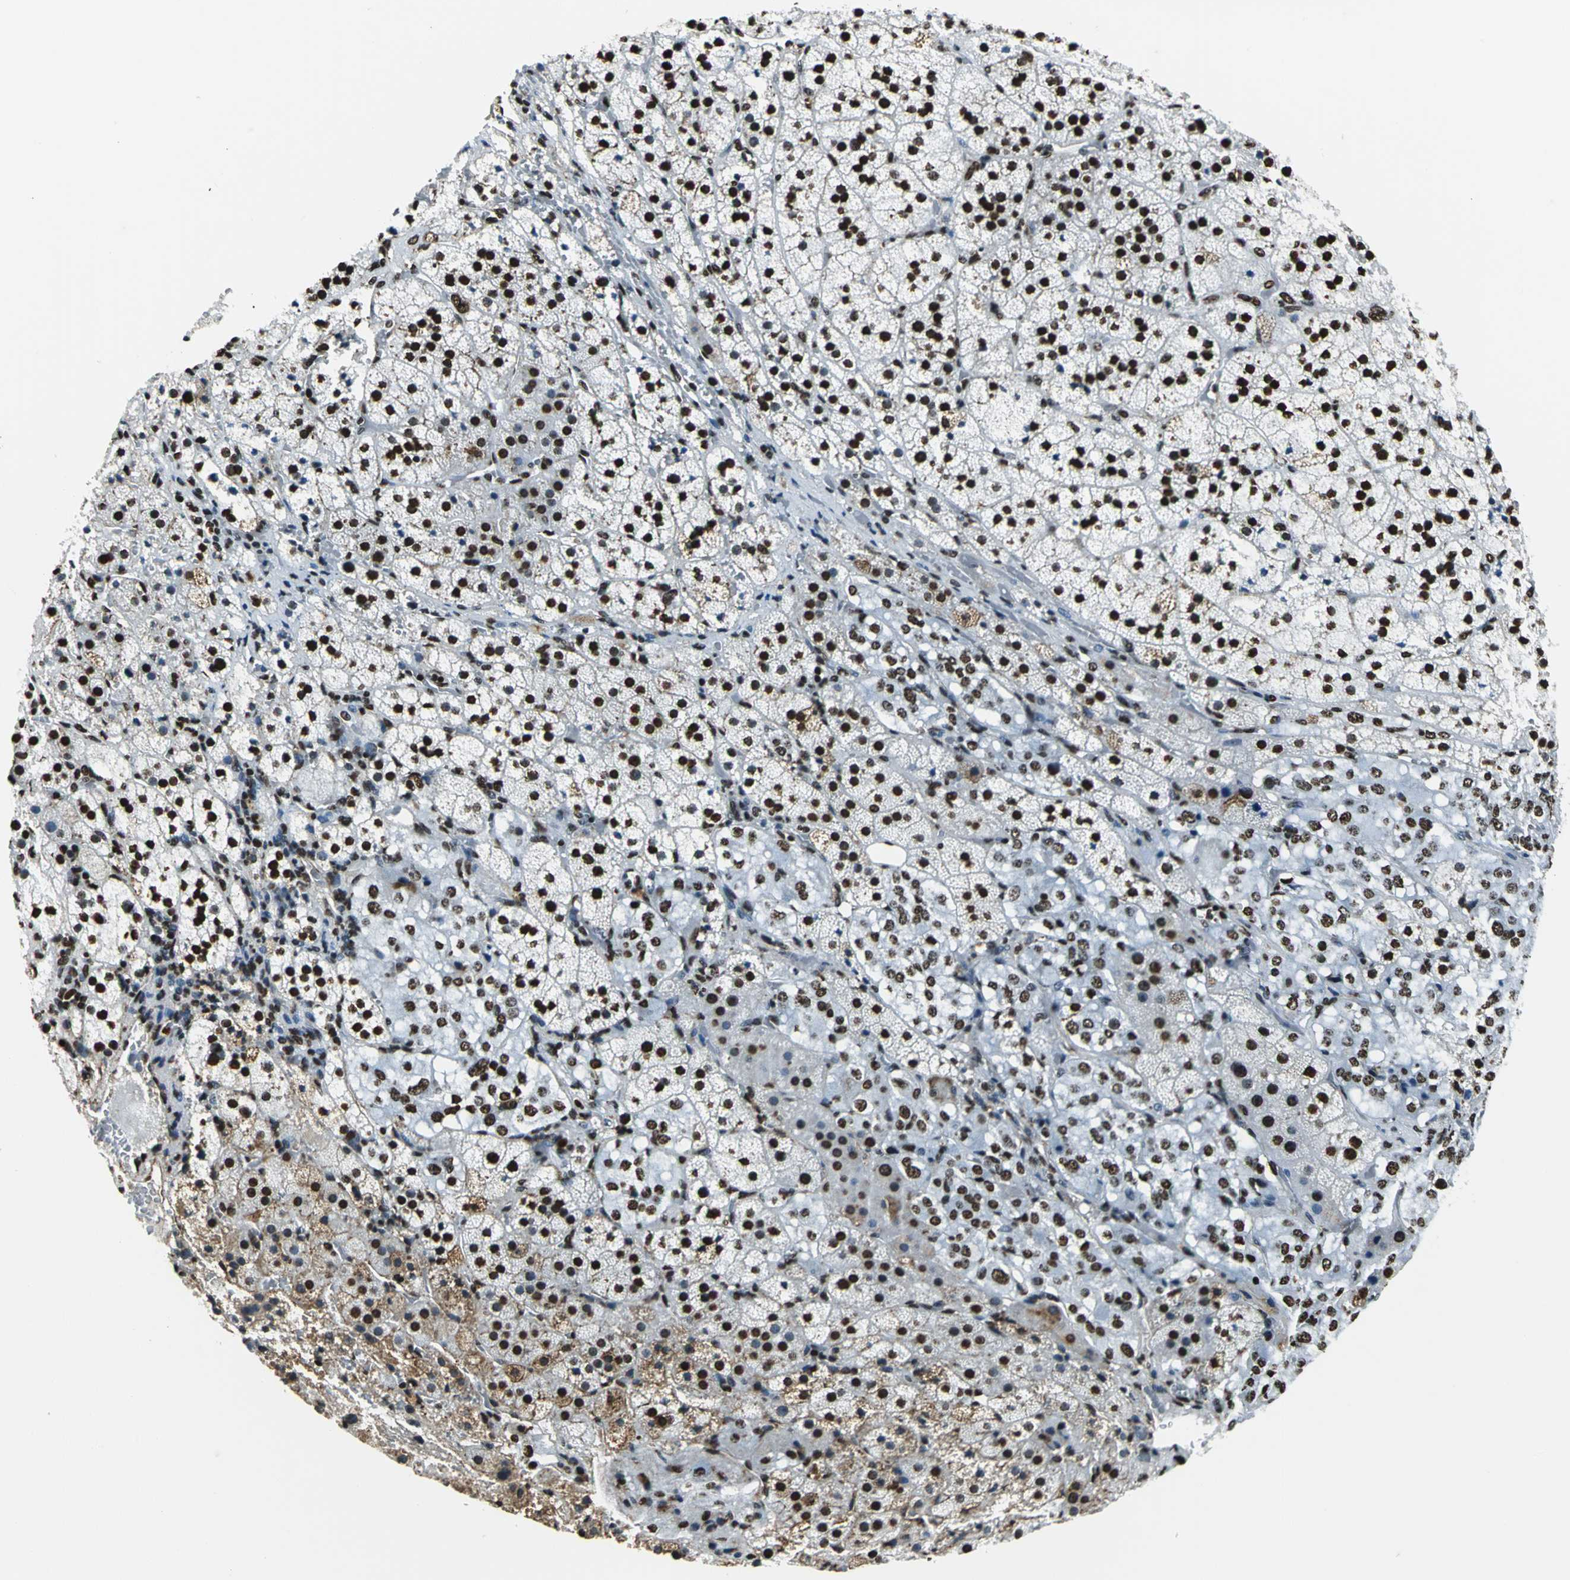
{"staining": {"intensity": "strong", "quantity": ">75%", "location": "nuclear"}, "tissue": "adrenal gland", "cell_type": "Glandular cells", "image_type": "normal", "snomed": [{"axis": "morphology", "description": "Normal tissue, NOS"}, {"axis": "topography", "description": "Adrenal gland"}], "caption": "Benign adrenal gland was stained to show a protein in brown. There is high levels of strong nuclear staining in approximately >75% of glandular cells. (brown staining indicates protein expression, while blue staining denotes nuclei).", "gene": "APEX1", "patient": {"sex": "female", "age": 44}}